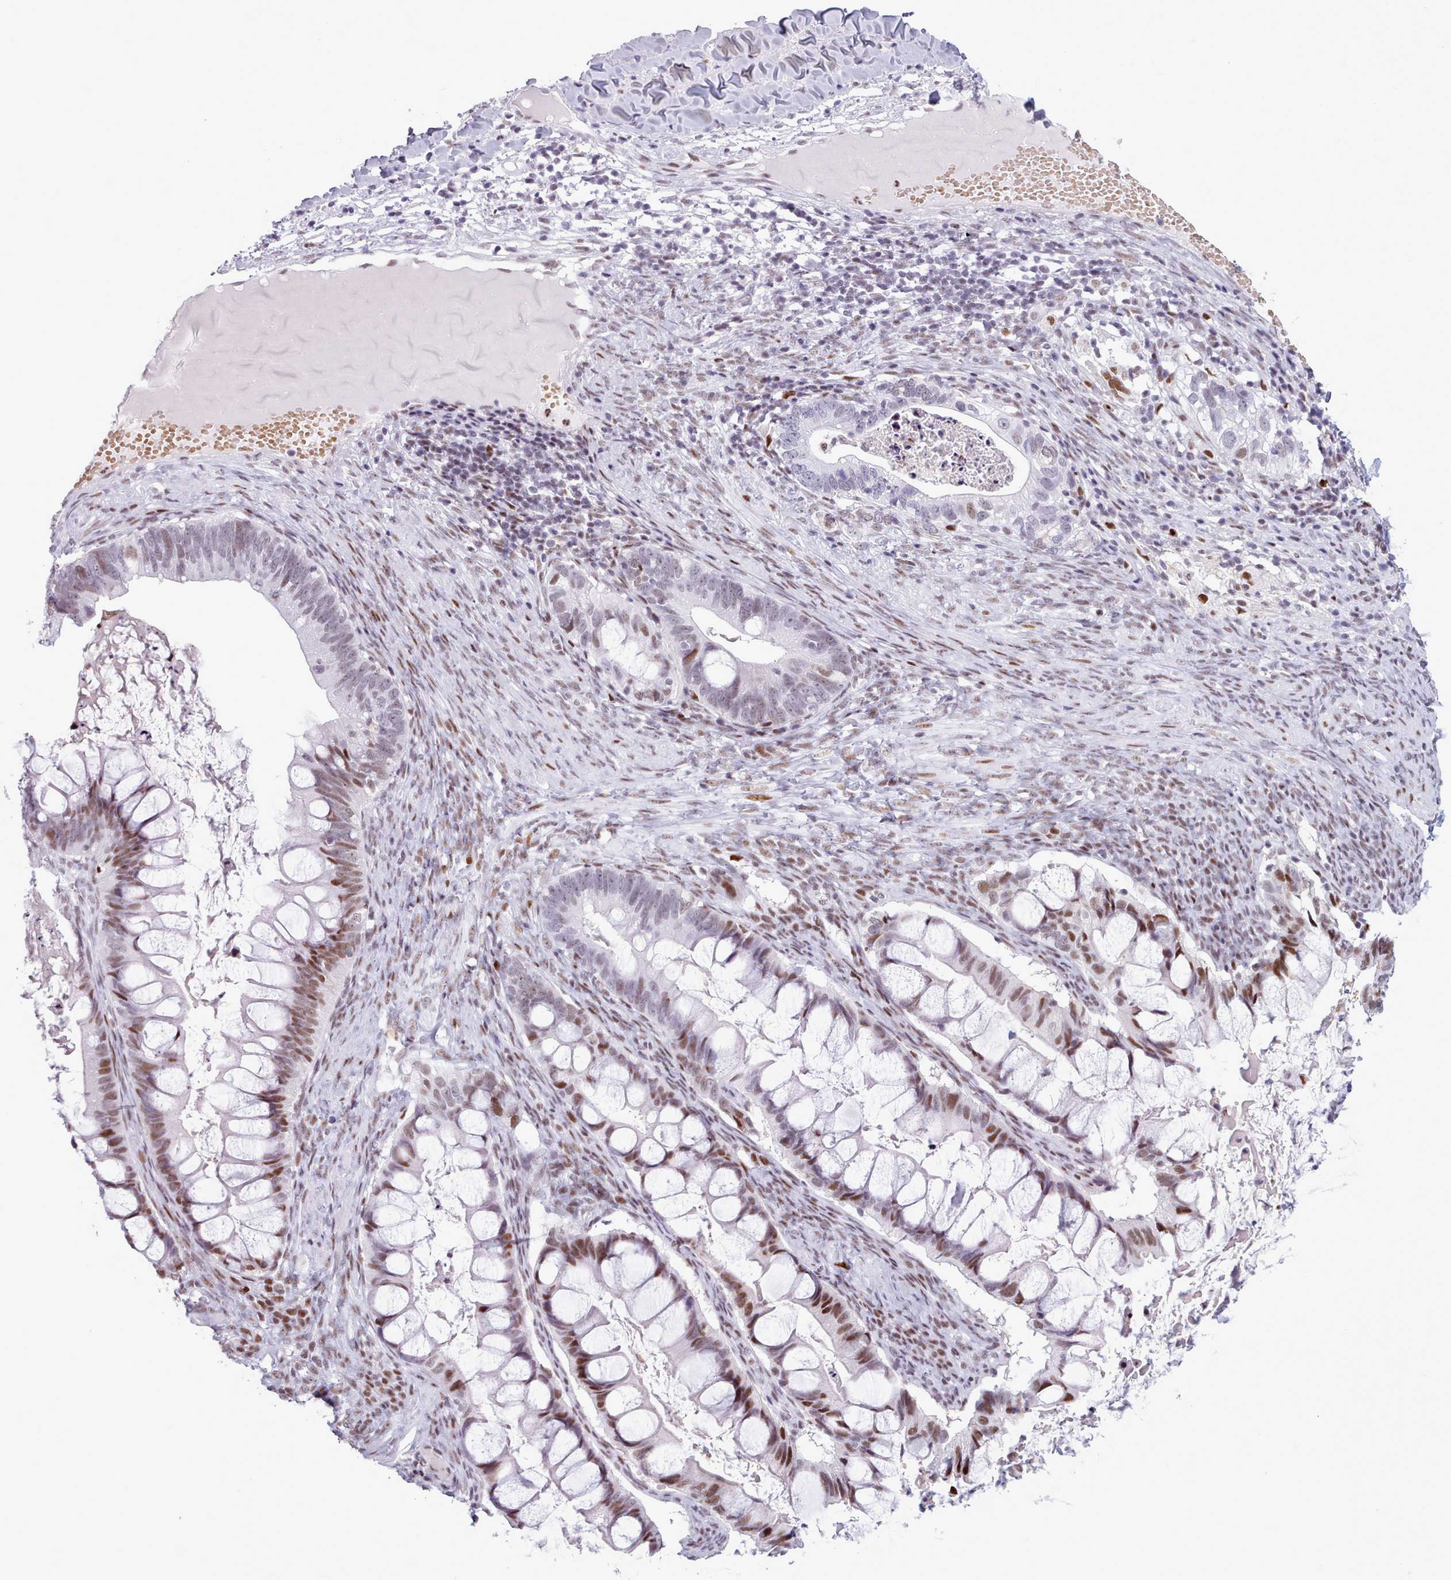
{"staining": {"intensity": "moderate", "quantity": "25%-75%", "location": "nuclear"}, "tissue": "ovarian cancer", "cell_type": "Tumor cells", "image_type": "cancer", "snomed": [{"axis": "morphology", "description": "Cystadenocarcinoma, mucinous, NOS"}, {"axis": "topography", "description": "Ovary"}], "caption": "Moderate nuclear protein expression is identified in approximately 25%-75% of tumor cells in ovarian cancer (mucinous cystadenocarcinoma).", "gene": "SRSF4", "patient": {"sex": "female", "age": 61}}